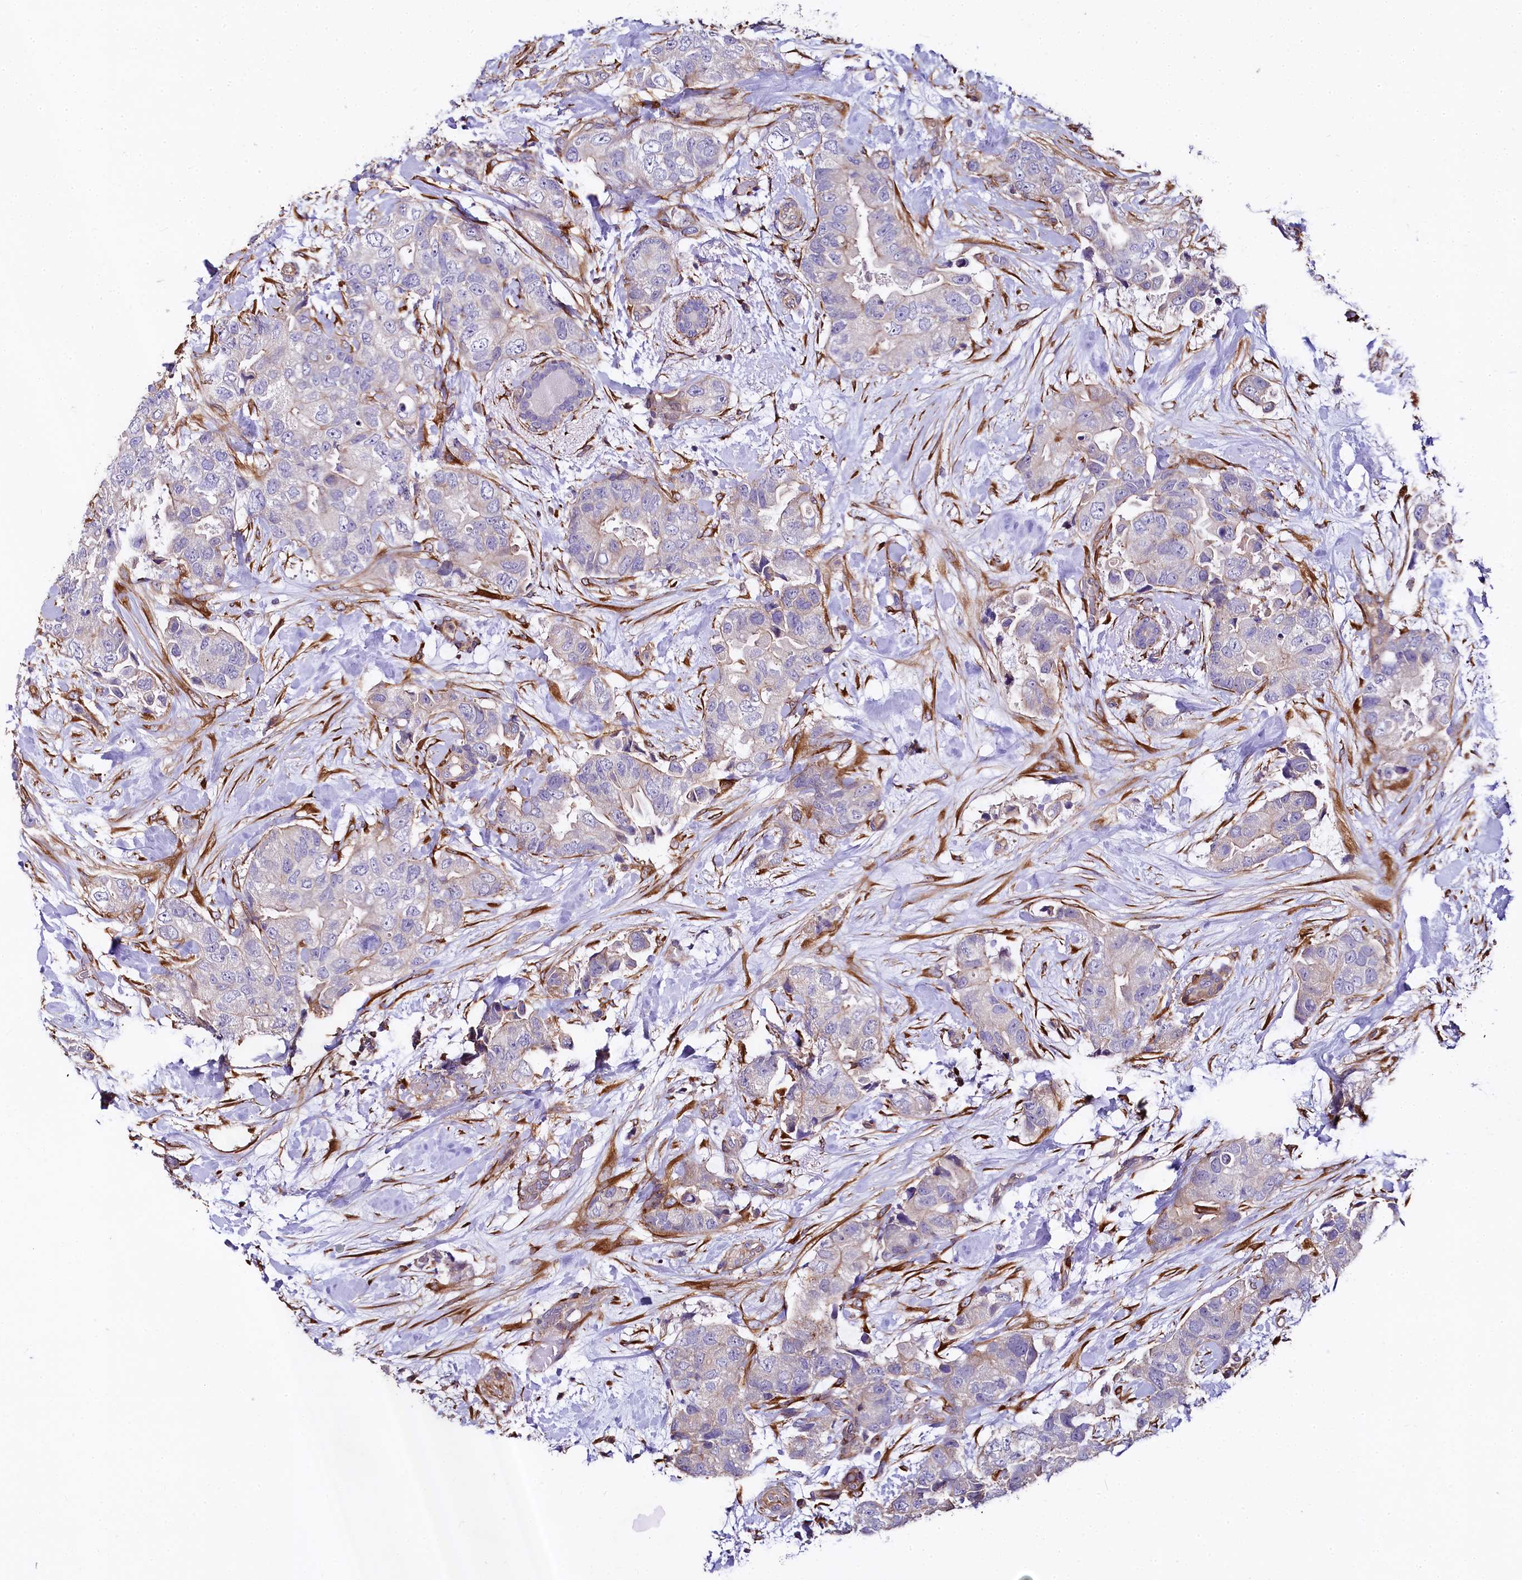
{"staining": {"intensity": "negative", "quantity": "none", "location": "none"}, "tissue": "breast cancer", "cell_type": "Tumor cells", "image_type": "cancer", "snomed": [{"axis": "morphology", "description": "Duct carcinoma"}, {"axis": "topography", "description": "Breast"}], "caption": "Infiltrating ductal carcinoma (breast) stained for a protein using immunohistochemistry (IHC) demonstrates no staining tumor cells.", "gene": "FCHSD2", "patient": {"sex": "female", "age": 62}}